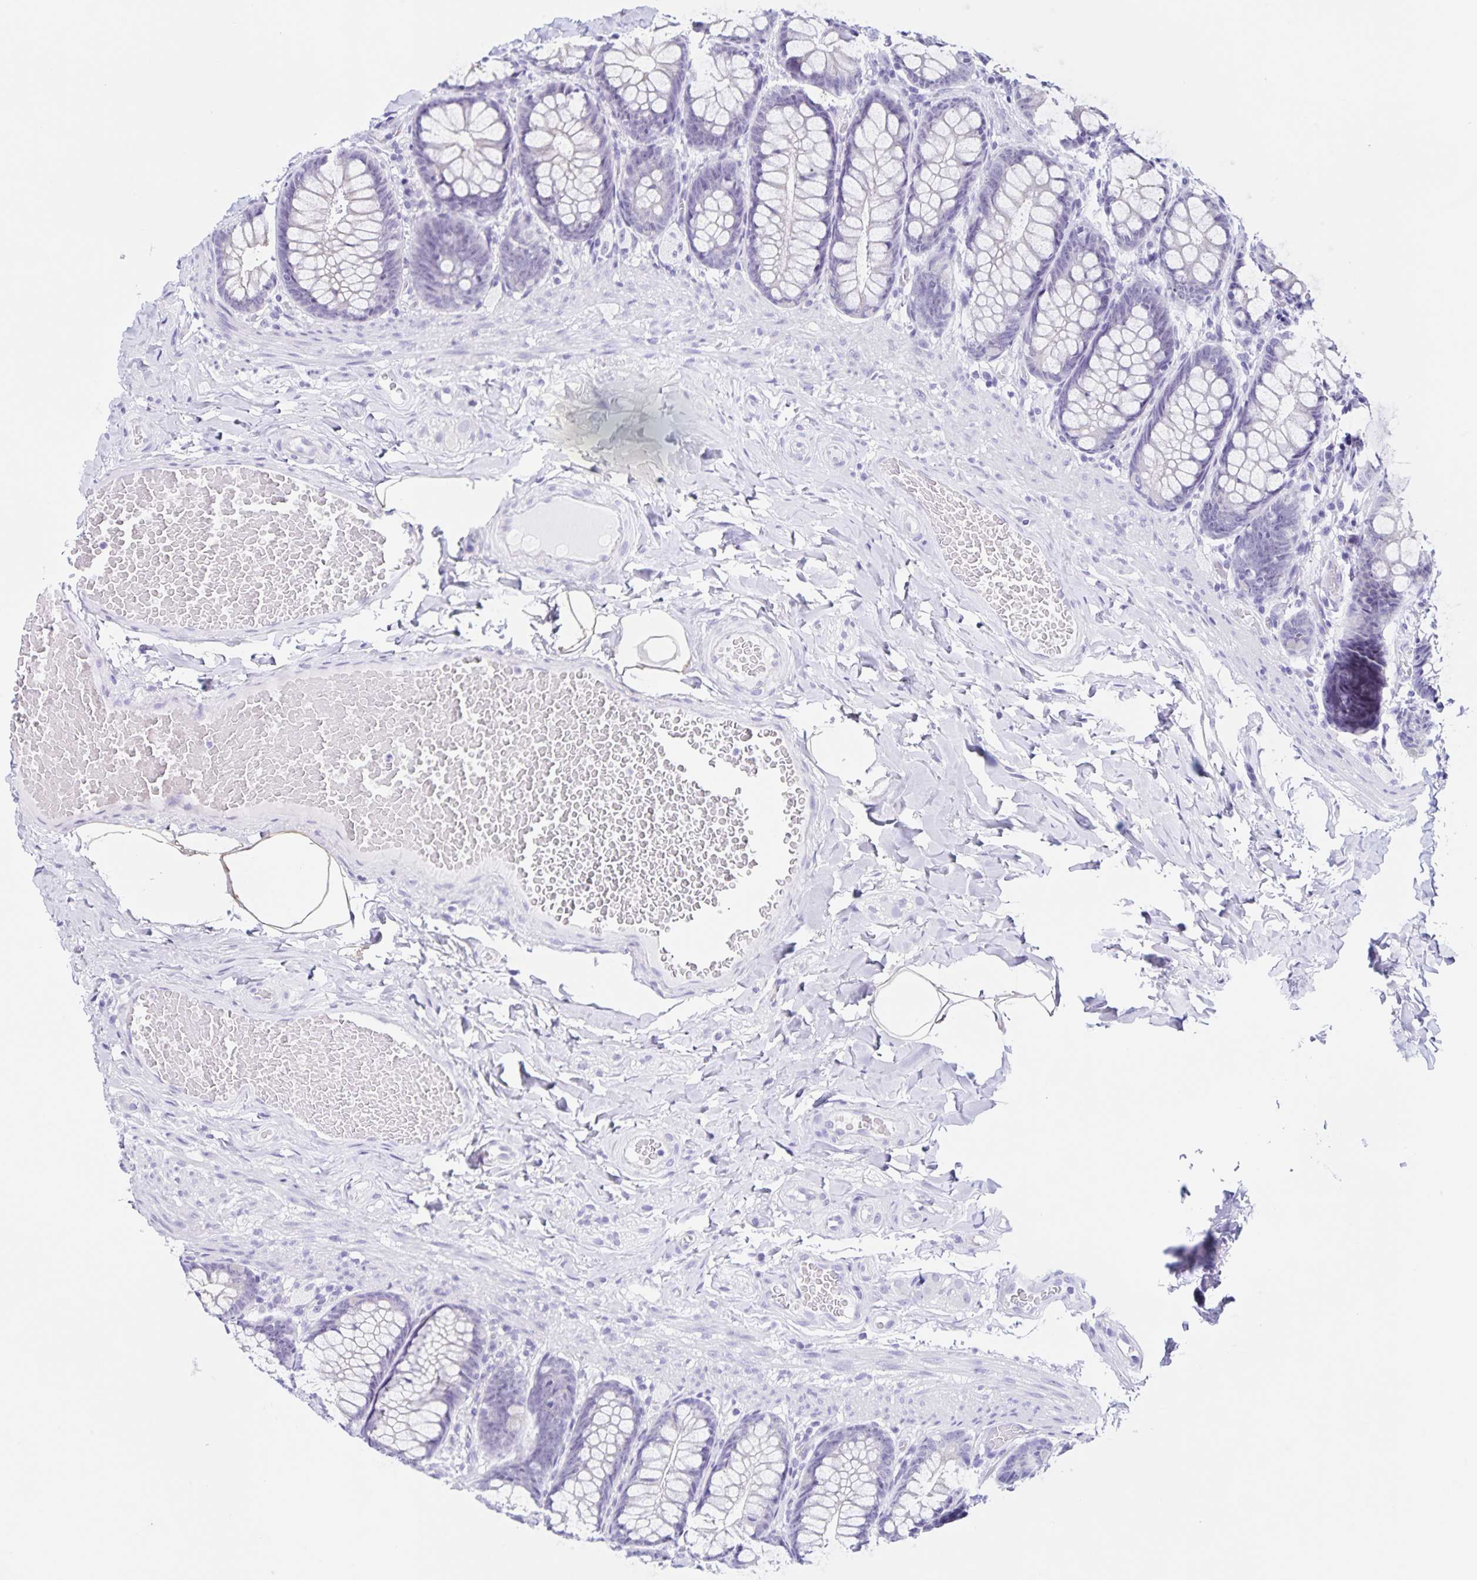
{"staining": {"intensity": "negative", "quantity": "none", "location": "none"}, "tissue": "colon", "cell_type": "Endothelial cells", "image_type": "normal", "snomed": [{"axis": "morphology", "description": "Normal tissue, NOS"}, {"axis": "topography", "description": "Colon"}], "caption": "A histopathology image of colon stained for a protein demonstrates no brown staining in endothelial cells. (DAB immunohistochemistry, high magnification).", "gene": "FAM170A", "patient": {"sex": "male", "age": 47}}